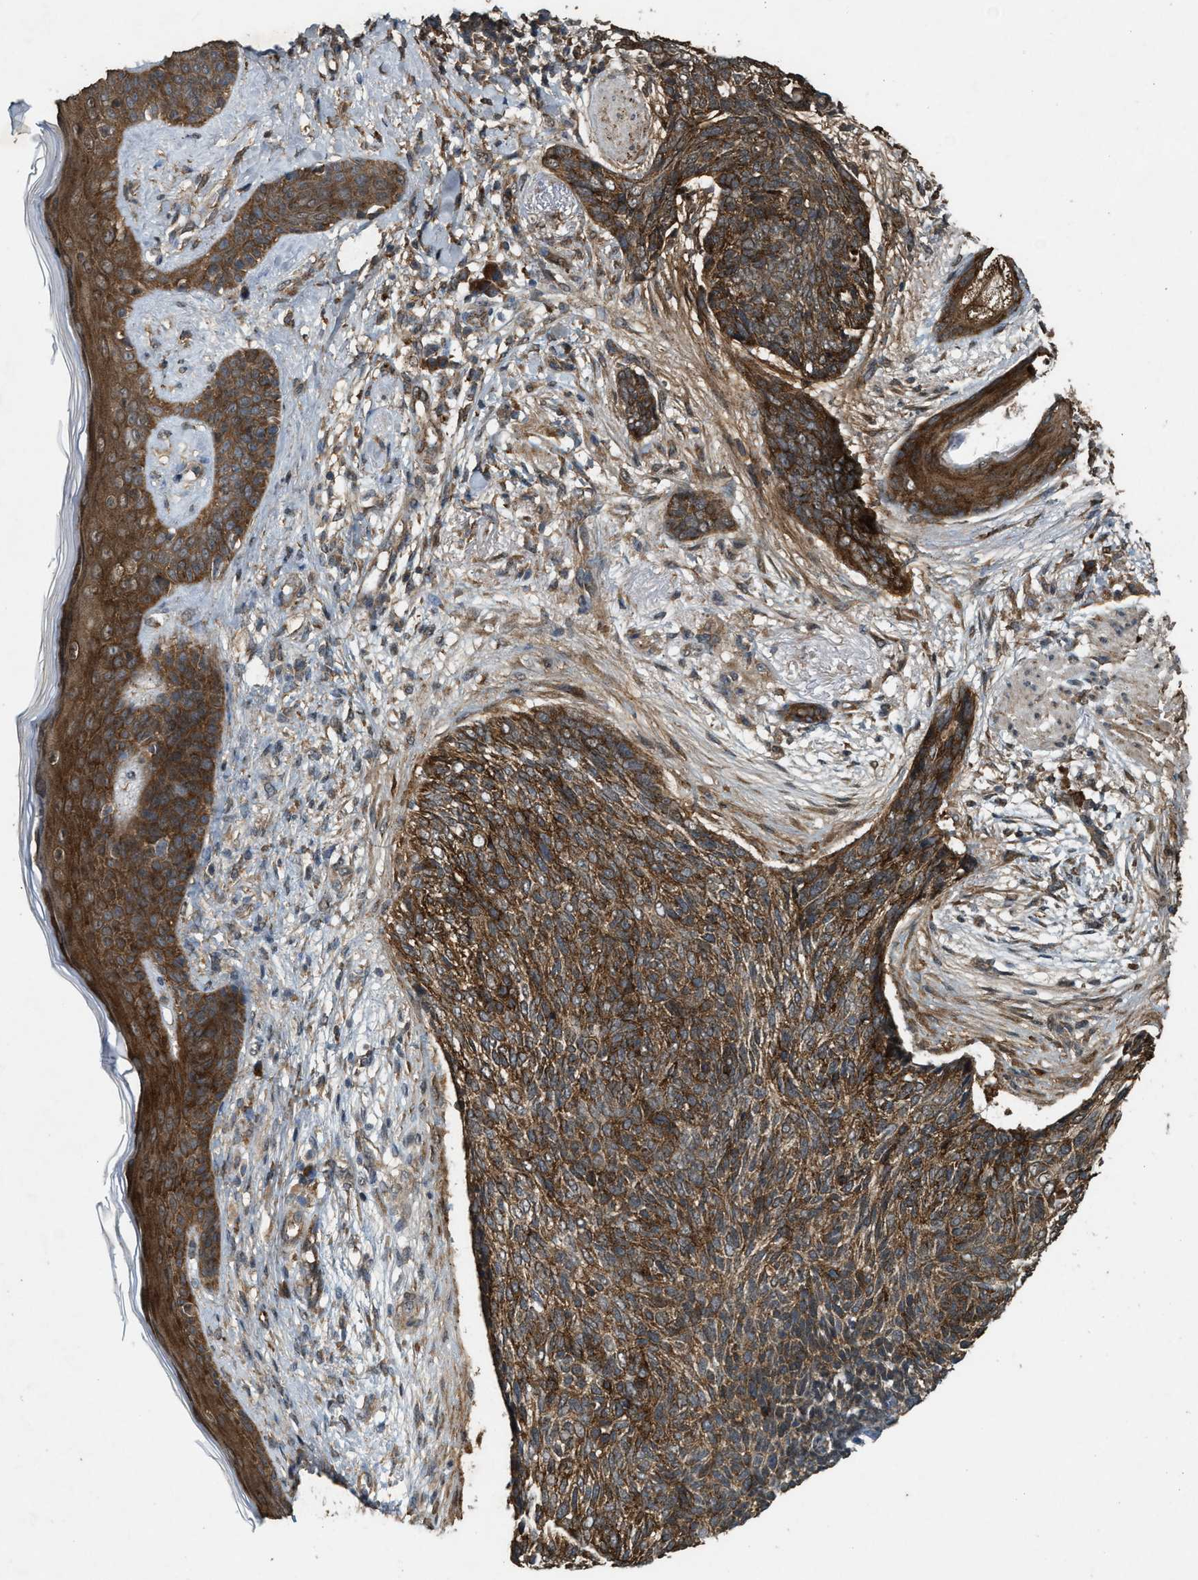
{"staining": {"intensity": "strong", "quantity": ">75%", "location": "cytoplasmic/membranous"}, "tissue": "skin cancer", "cell_type": "Tumor cells", "image_type": "cancer", "snomed": [{"axis": "morphology", "description": "Basal cell carcinoma"}, {"axis": "topography", "description": "Skin"}], "caption": "The immunohistochemical stain shows strong cytoplasmic/membranous expression in tumor cells of basal cell carcinoma (skin) tissue.", "gene": "ARHGEF5", "patient": {"sex": "female", "age": 84}}